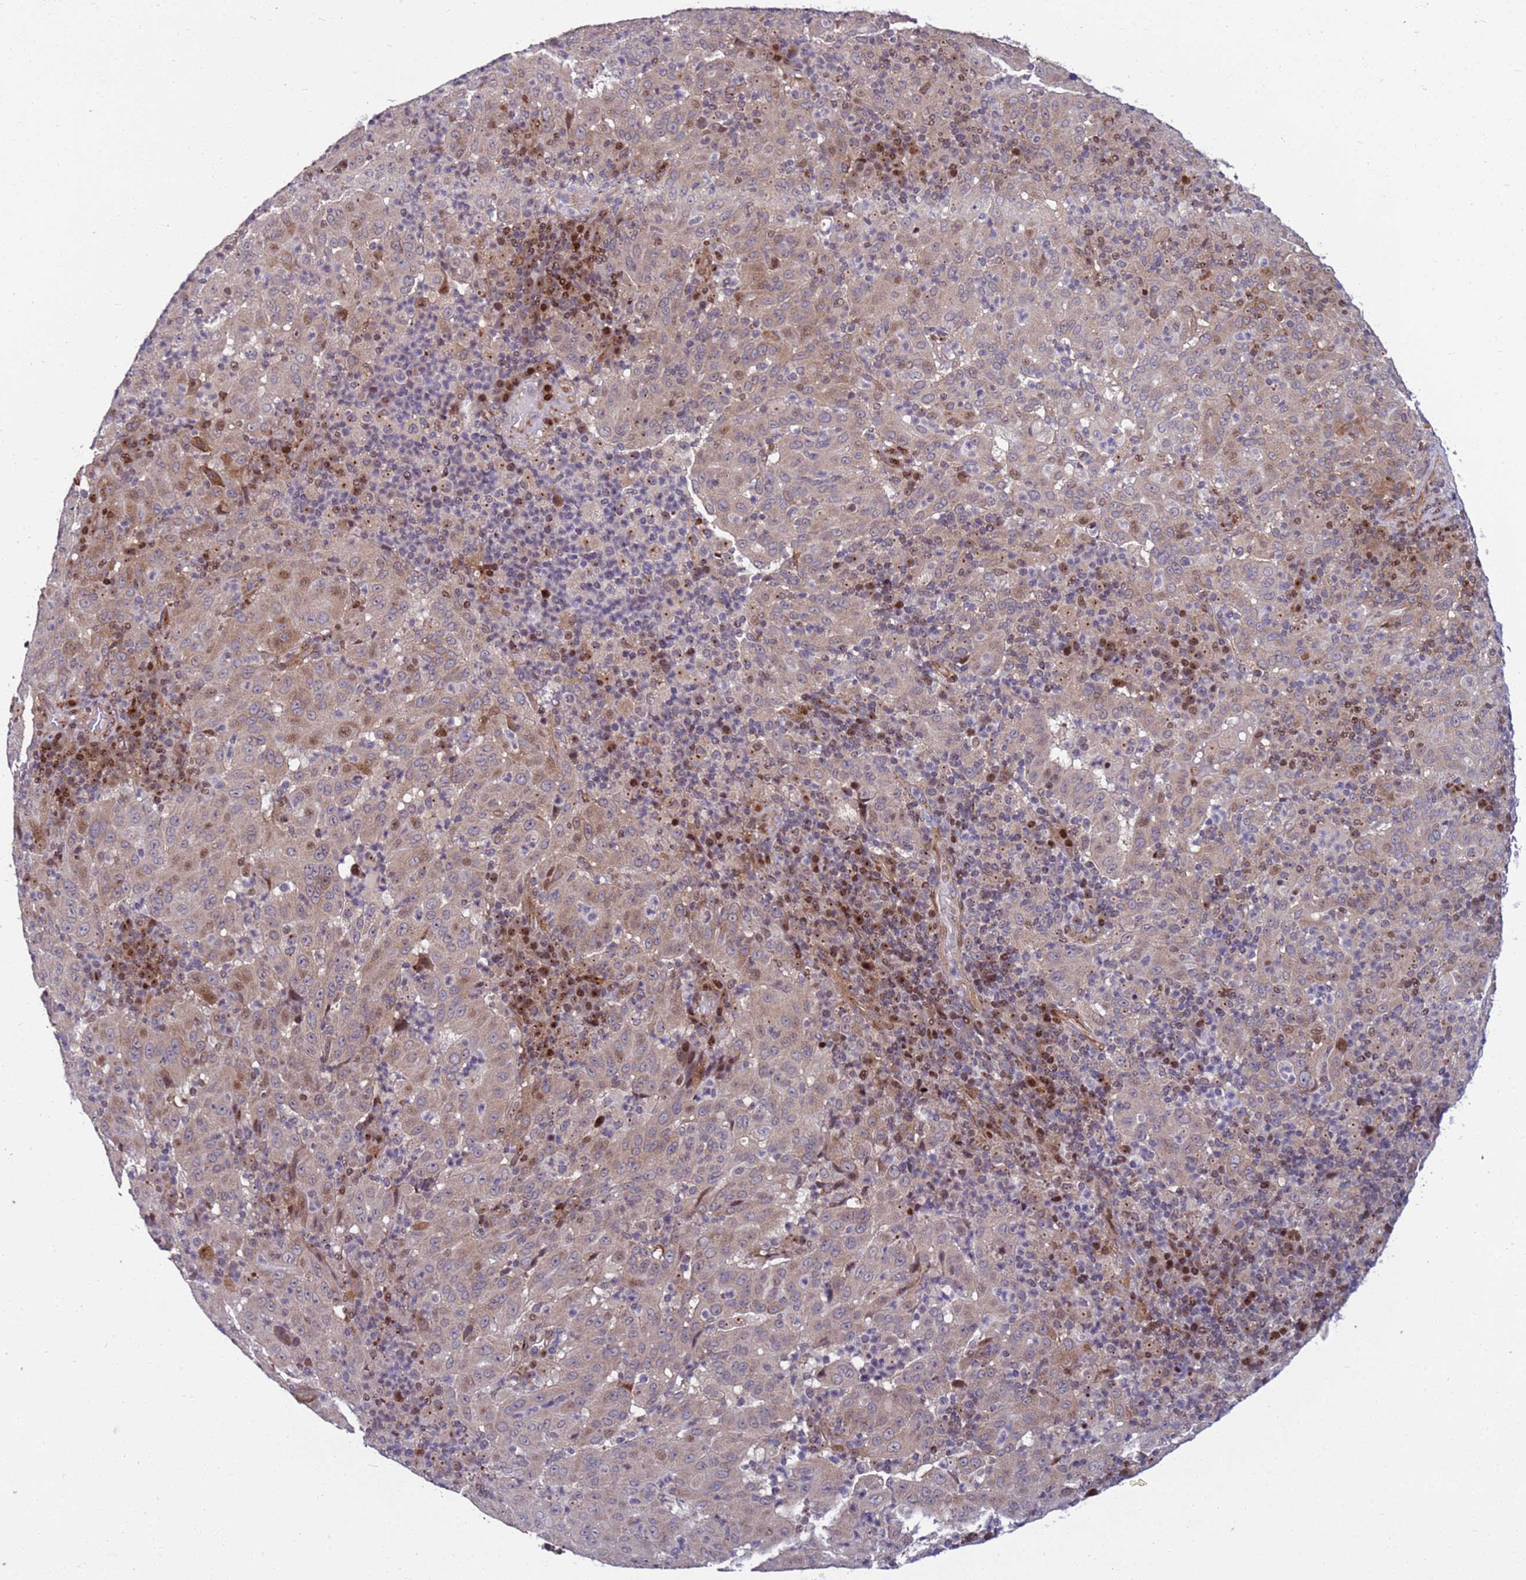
{"staining": {"intensity": "moderate", "quantity": "25%-75%", "location": "cytoplasmic/membranous,nuclear"}, "tissue": "pancreatic cancer", "cell_type": "Tumor cells", "image_type": "cancer", "snomed": [{"axis": "morphology", "description": "Adenocarcinoma, NOS"}, {"axis": "topography", "description": "Pancreas"}], "caption": "About 25%-75% of tumor cells in human pancreatic cancer display moderate cytoplasmic/membranous and nuclear protein positivity as visualized by brown immunohistochemical staining.", "gene": "WBP11", "patient": {"sex": "male", "age": 63}}